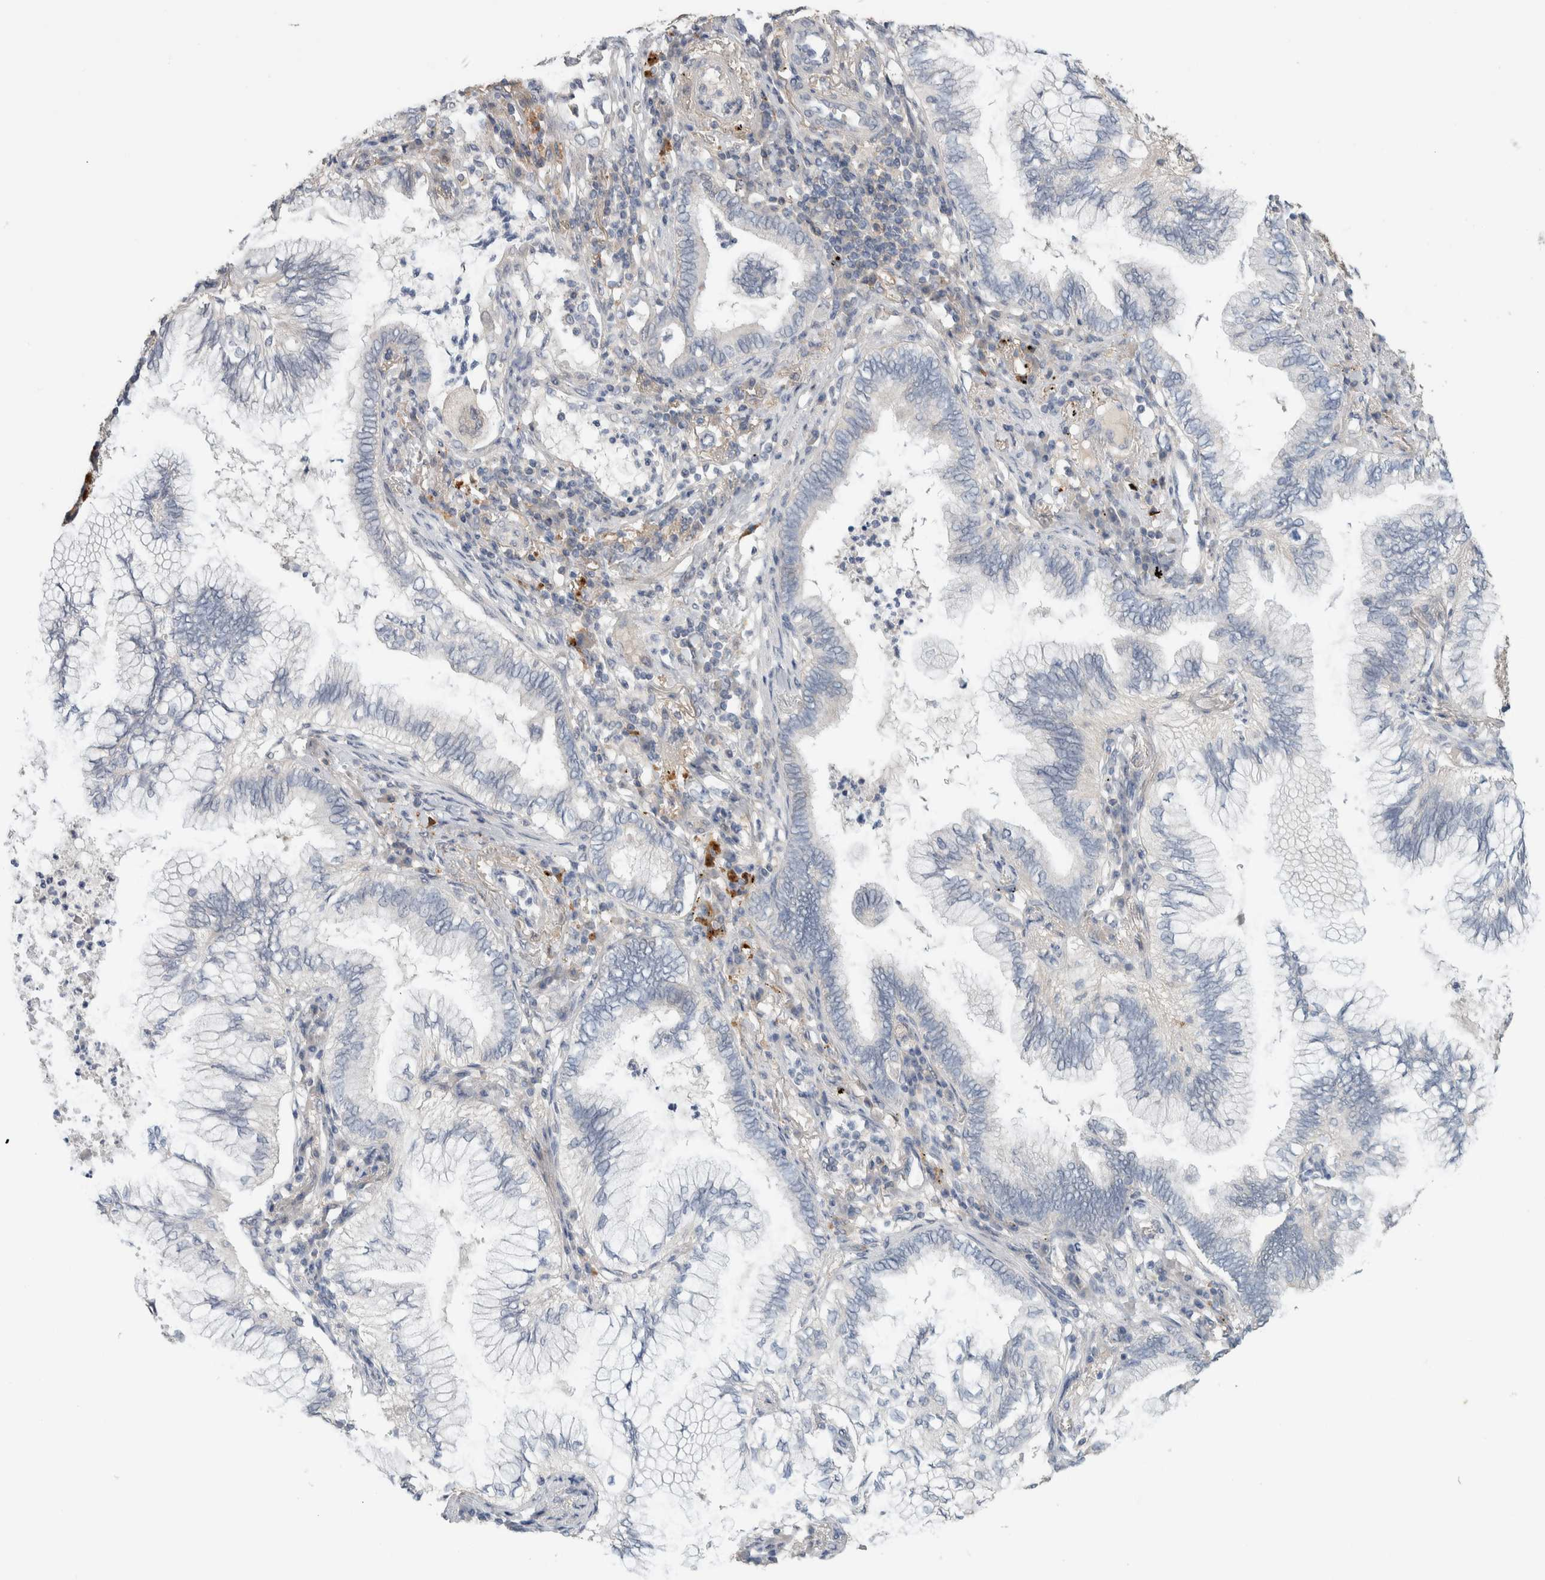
{"staining": {"intensity": "negative", "quantity": "none", "location": "none"}, "tissue": "lung cancer", "cell_type": "Tumor cells", "image_type": "cancer", "snomed": [{"axis": "morphology", "description": "Normal tissue, NOS"}, {"axis": "morphology", "description": "Adenocarcinoma, NOS"}, {"axis": "topography", "description": "Bronchus"}, {"axis": "topography", "description": "Lung"}], "caption": "This is an immunohistochemistry (IHC) histopathology image of human adenocarcinoma (lung). There is no staining in tumor cells.", "gene": "KCNJ5", "patient": {"sex": "female", "age": 70}}